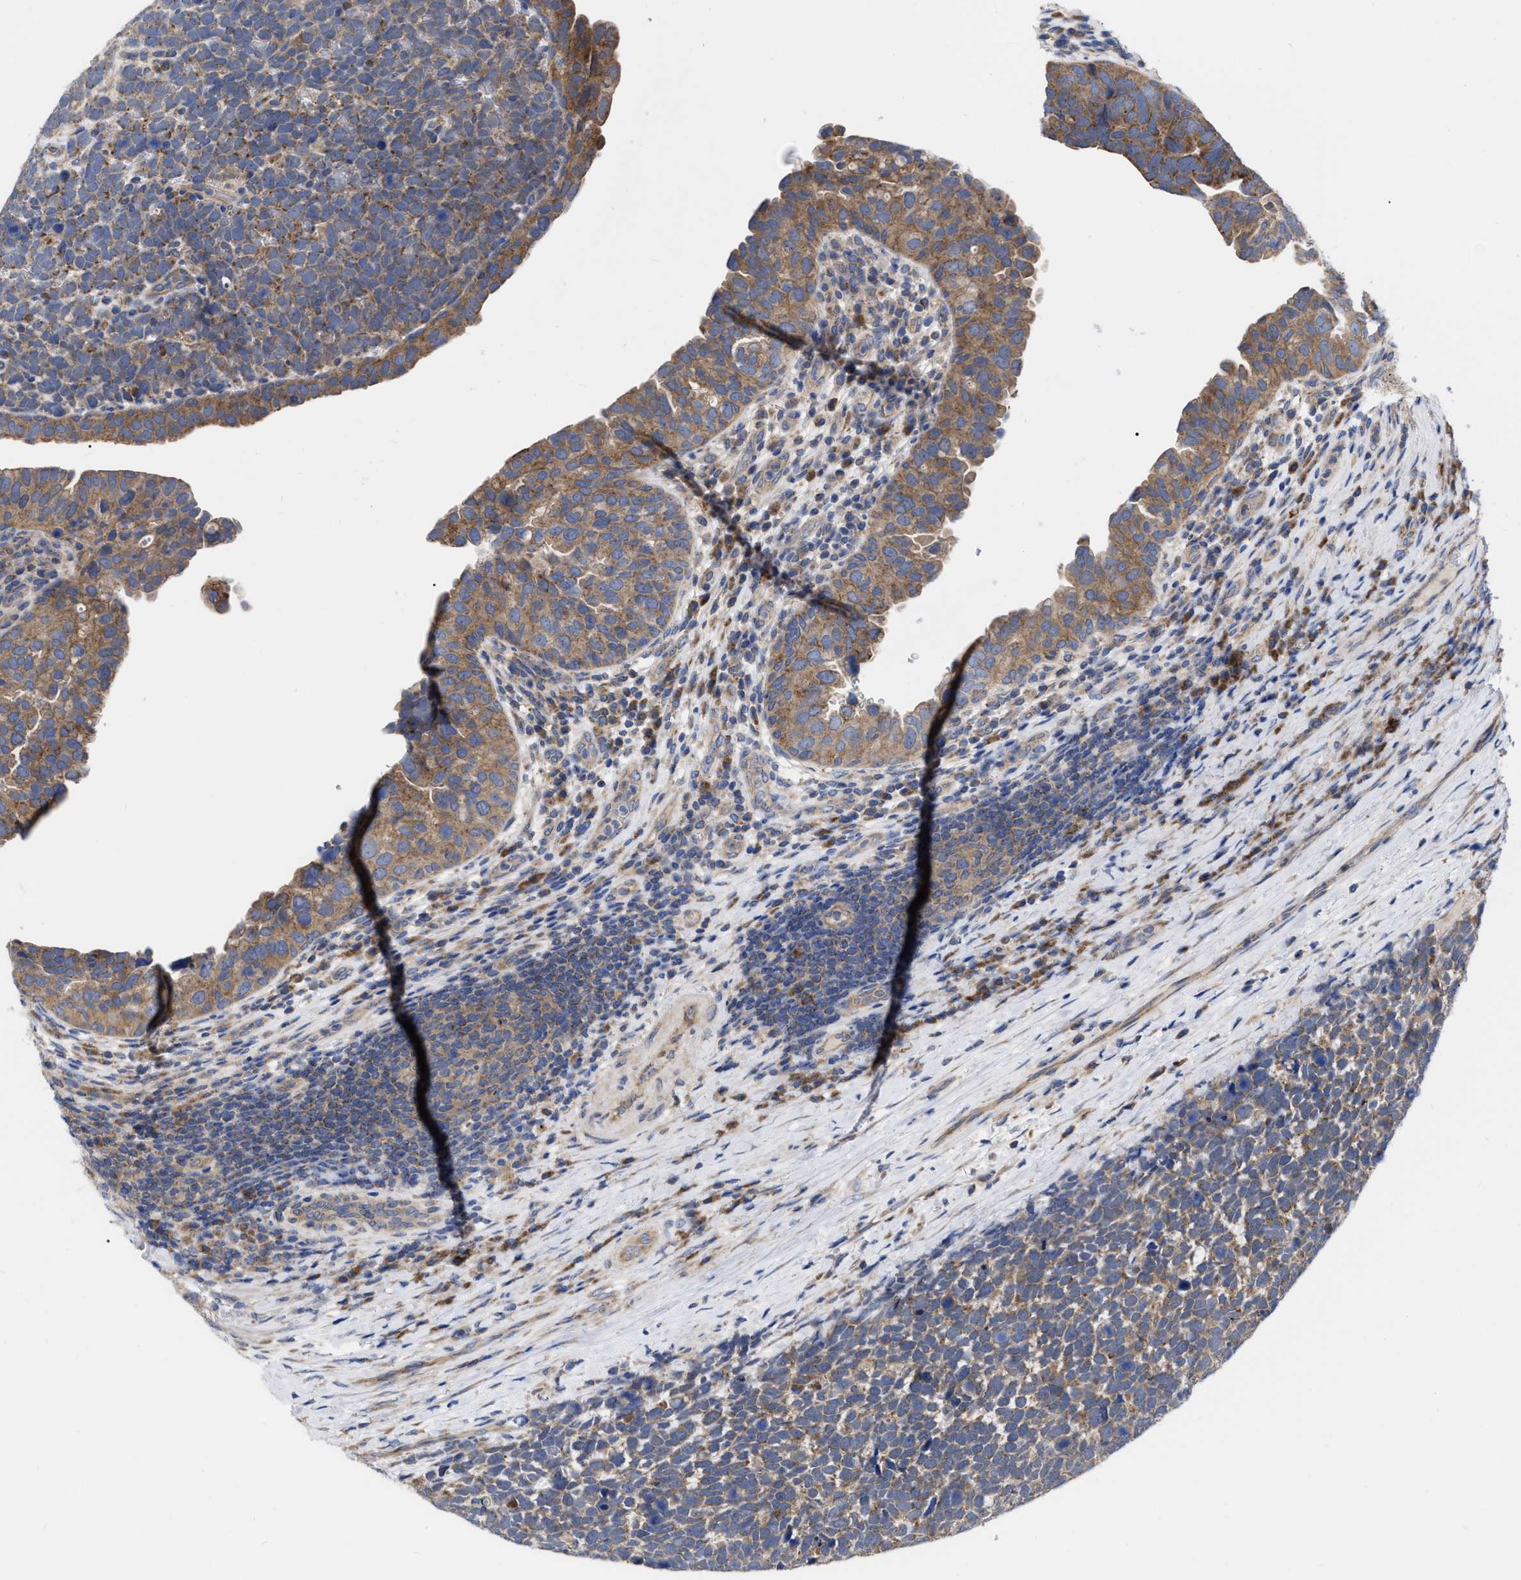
{"staining": {"intensity": "moderate", "quantity": ">75%", "location": "cytoplasmic/membranous"}, "tissue": "urothelial cancer", "cell_type": "Tumor cells", "image_type": "cancer", "snomed": [{"axis": "morphology", "description": "Urothelial carcinoma, High grade"}, {"axis": "topography", "description": "Urinary bladder"}], "caption": "DAB immunohistochemical staining of human urothelial cancer displays moderate cytoplasmic/membranous protein expression in about >75% of tumor cells.", "gene": "CDKN2C", "patient": {"sex": "female", "age": 82}}